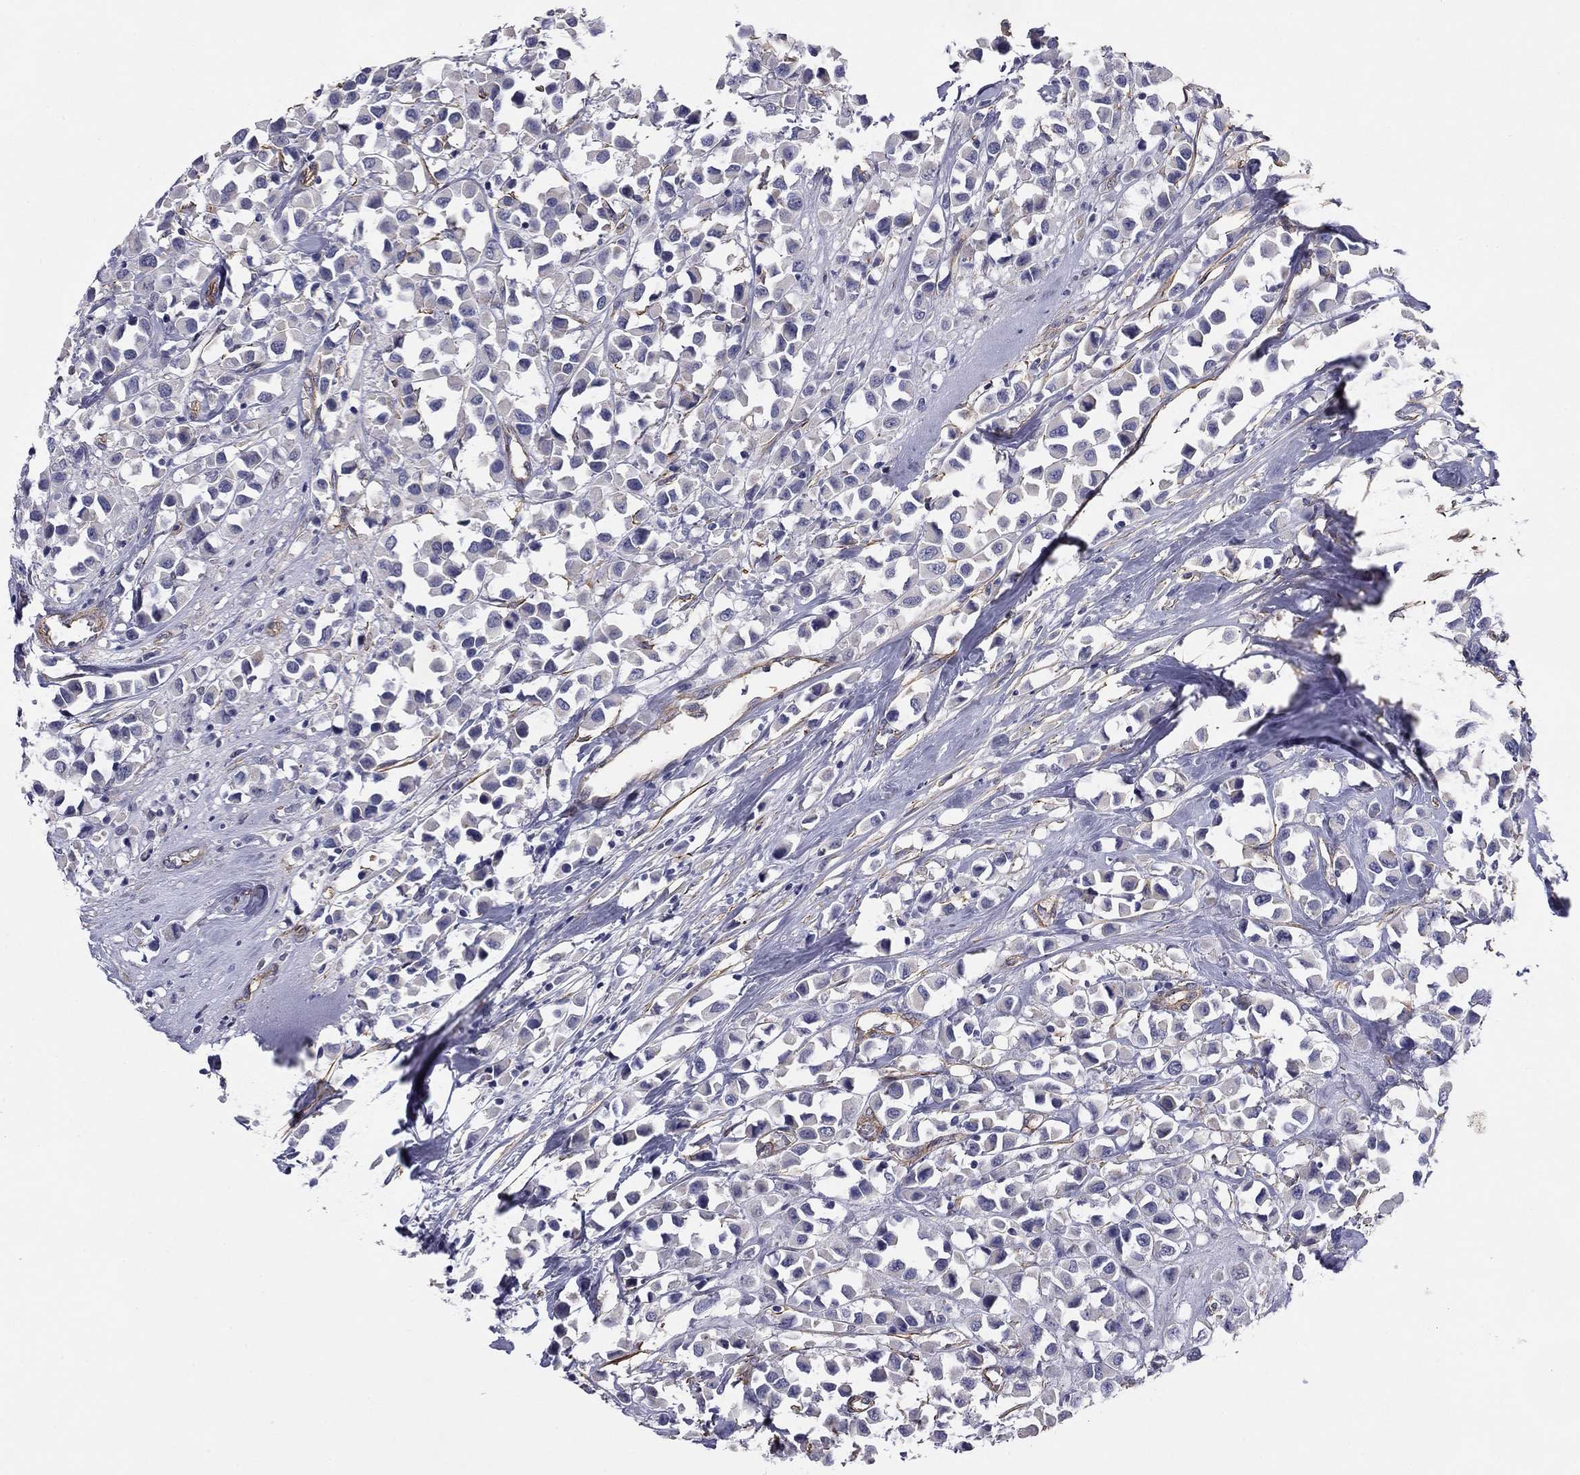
{"staining": {"intensity": "negative", "quantity": "none", "location": "none"}, "tissue": "breast cancer", "cell_type": "Tumor cells", "image_type": "cancer", "snomed": [{"axis": "morphology", "description": "Duct carcinoma"}, {"axis": "topography", "description": "Breast"}], "caption": "Immunohistochemical staining of breast cancer exhibits no significant positivity in tumor cells. The staining is performed using DAB brown chromogen with nuclei counter-stained in using hematoxylin.", "gene": "TCHH", "patient": {"sex": "female", "age": 61}}